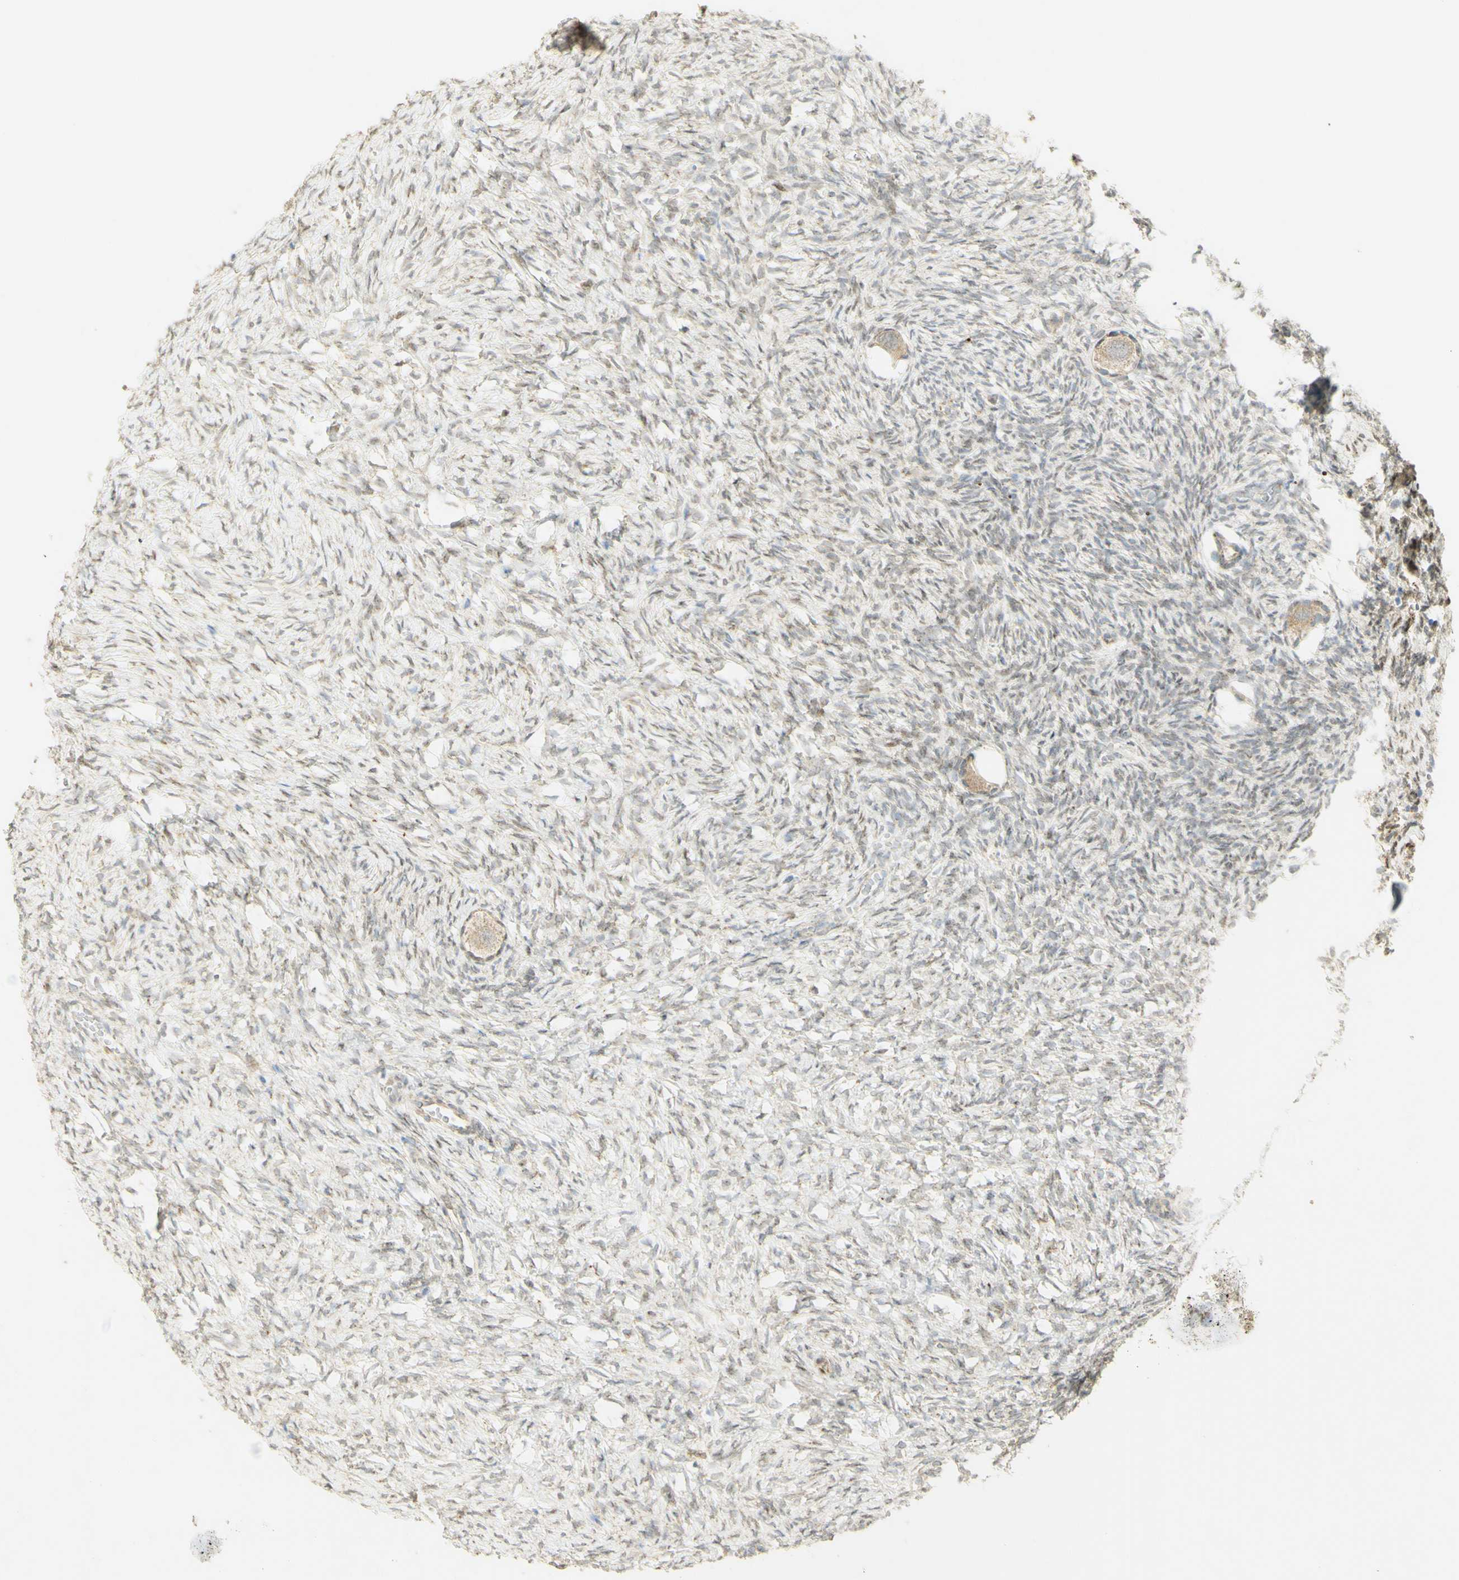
{"staining": {"intensity": "weak", "quantity": ">75%", "location": "cytoplasmic/membranous"}, "tissue": "ovary", "cell_type": "Follicle cells", "image_type": "normal", "snomed": [{"axis": "morphology", "description": "Normal tissue, NOS"}, {"axis": "topography", "description": "Ovary"}], "caption": "Follicle cells exhibit weak cytoplasmic/membranous positivity in approximately >75% of cells in benign ovary. (DAB IHC, brown staining for protein, blue staining for nuclei).", "gene": "E2F1", "patient": {"sex": "female", "age": 35}}